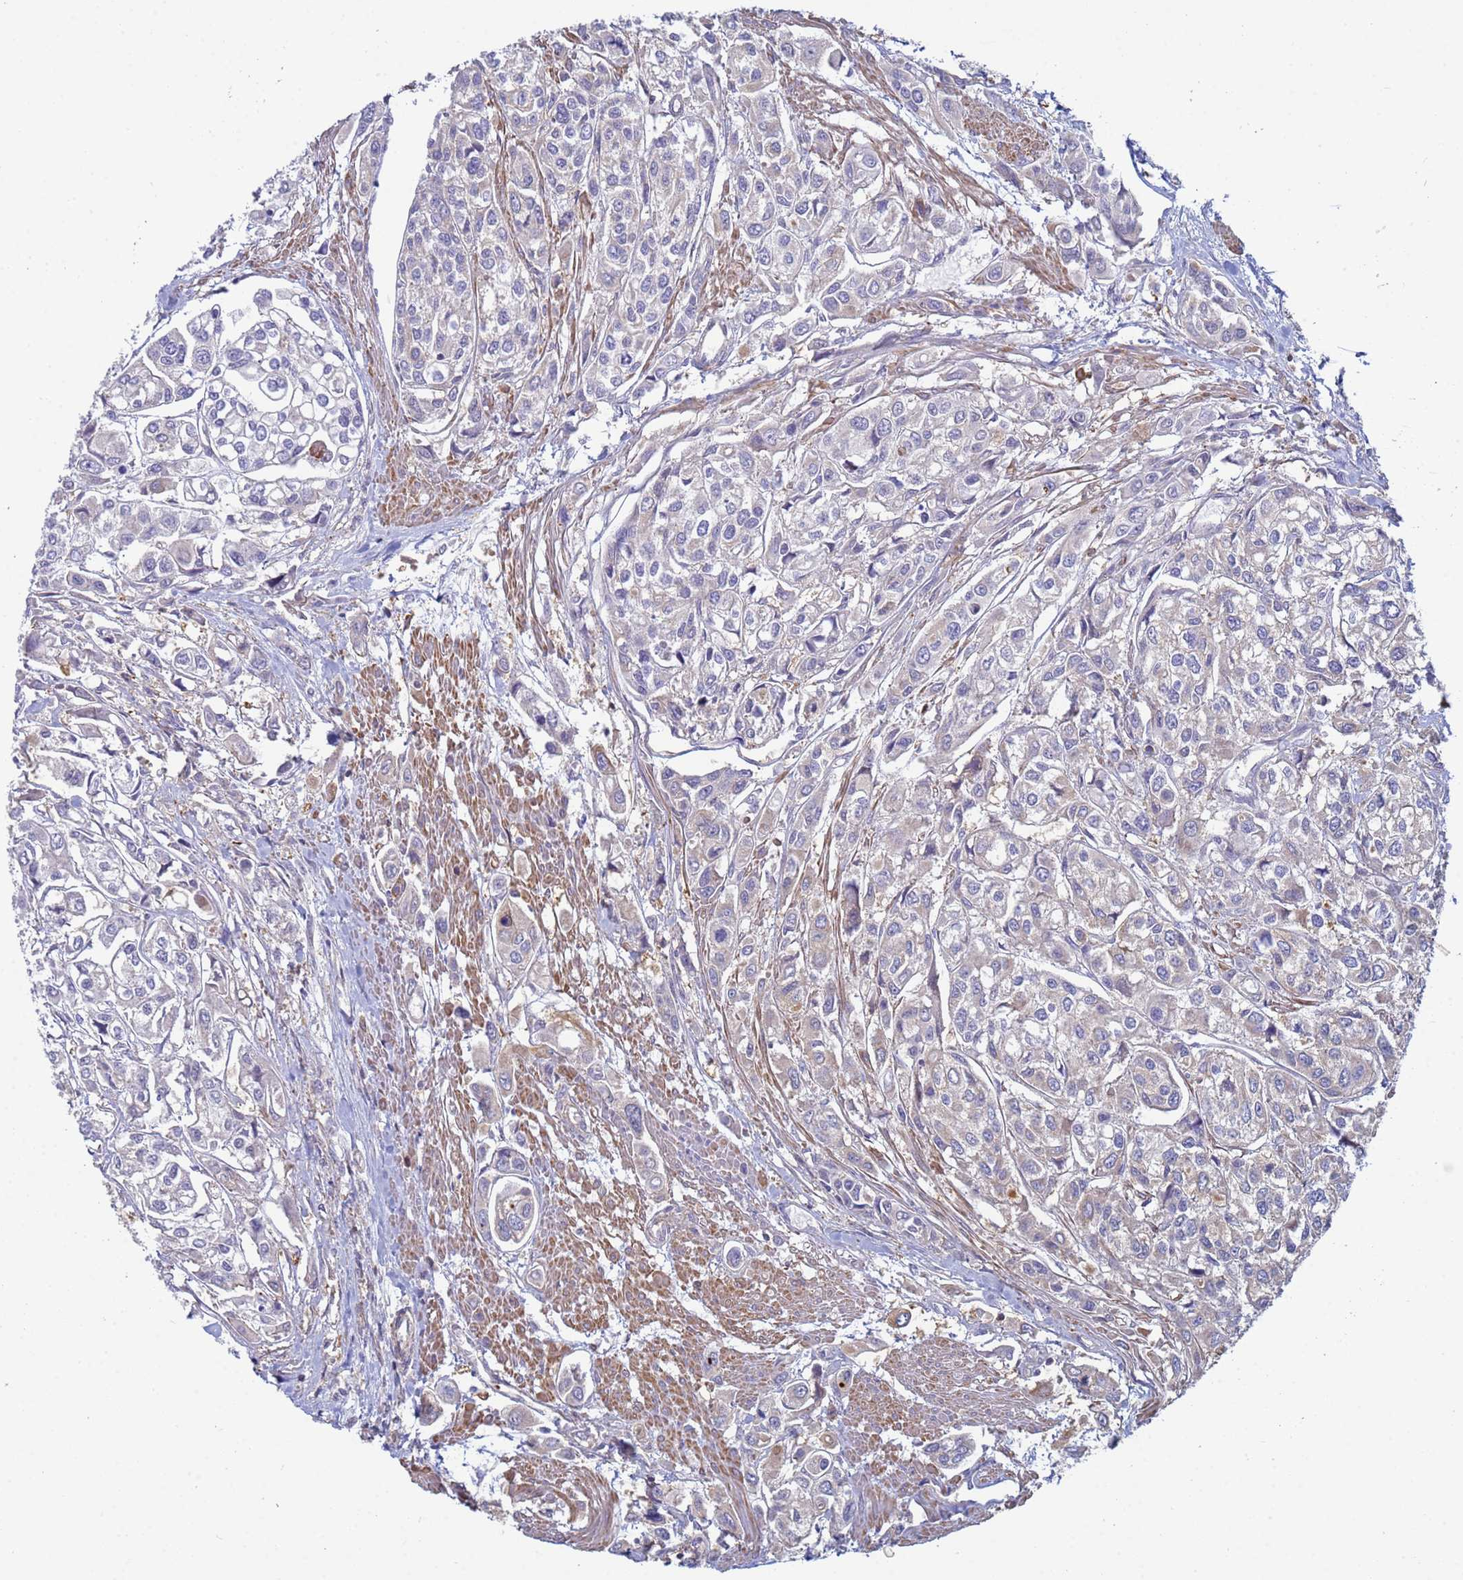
{"staining": {"intensity": "negative", "quantity": "none", "location": "none"}, "tissue": "urothelial cancer", "cell_type": "Tumor cells", "image_type": "cancer", "snomed": [{"axis": "morphology", "description": "Urothelial carcinoma, High grade"}, {"axis": "topography", "description": "Urinary bladder"}], "caption": "Immunohistochemistry (IHC) image of neoplastic tissue: human urothelial cancer stained with DAB displays no significant protein positivity in tumor cells. (DAB (3,3'-diaminobenzidine) immunohistochemistry visualized using brightfield microscopy, high magnification).", "gene": "ZNG1B", "patient": {"sex": "male", "age": 67}}